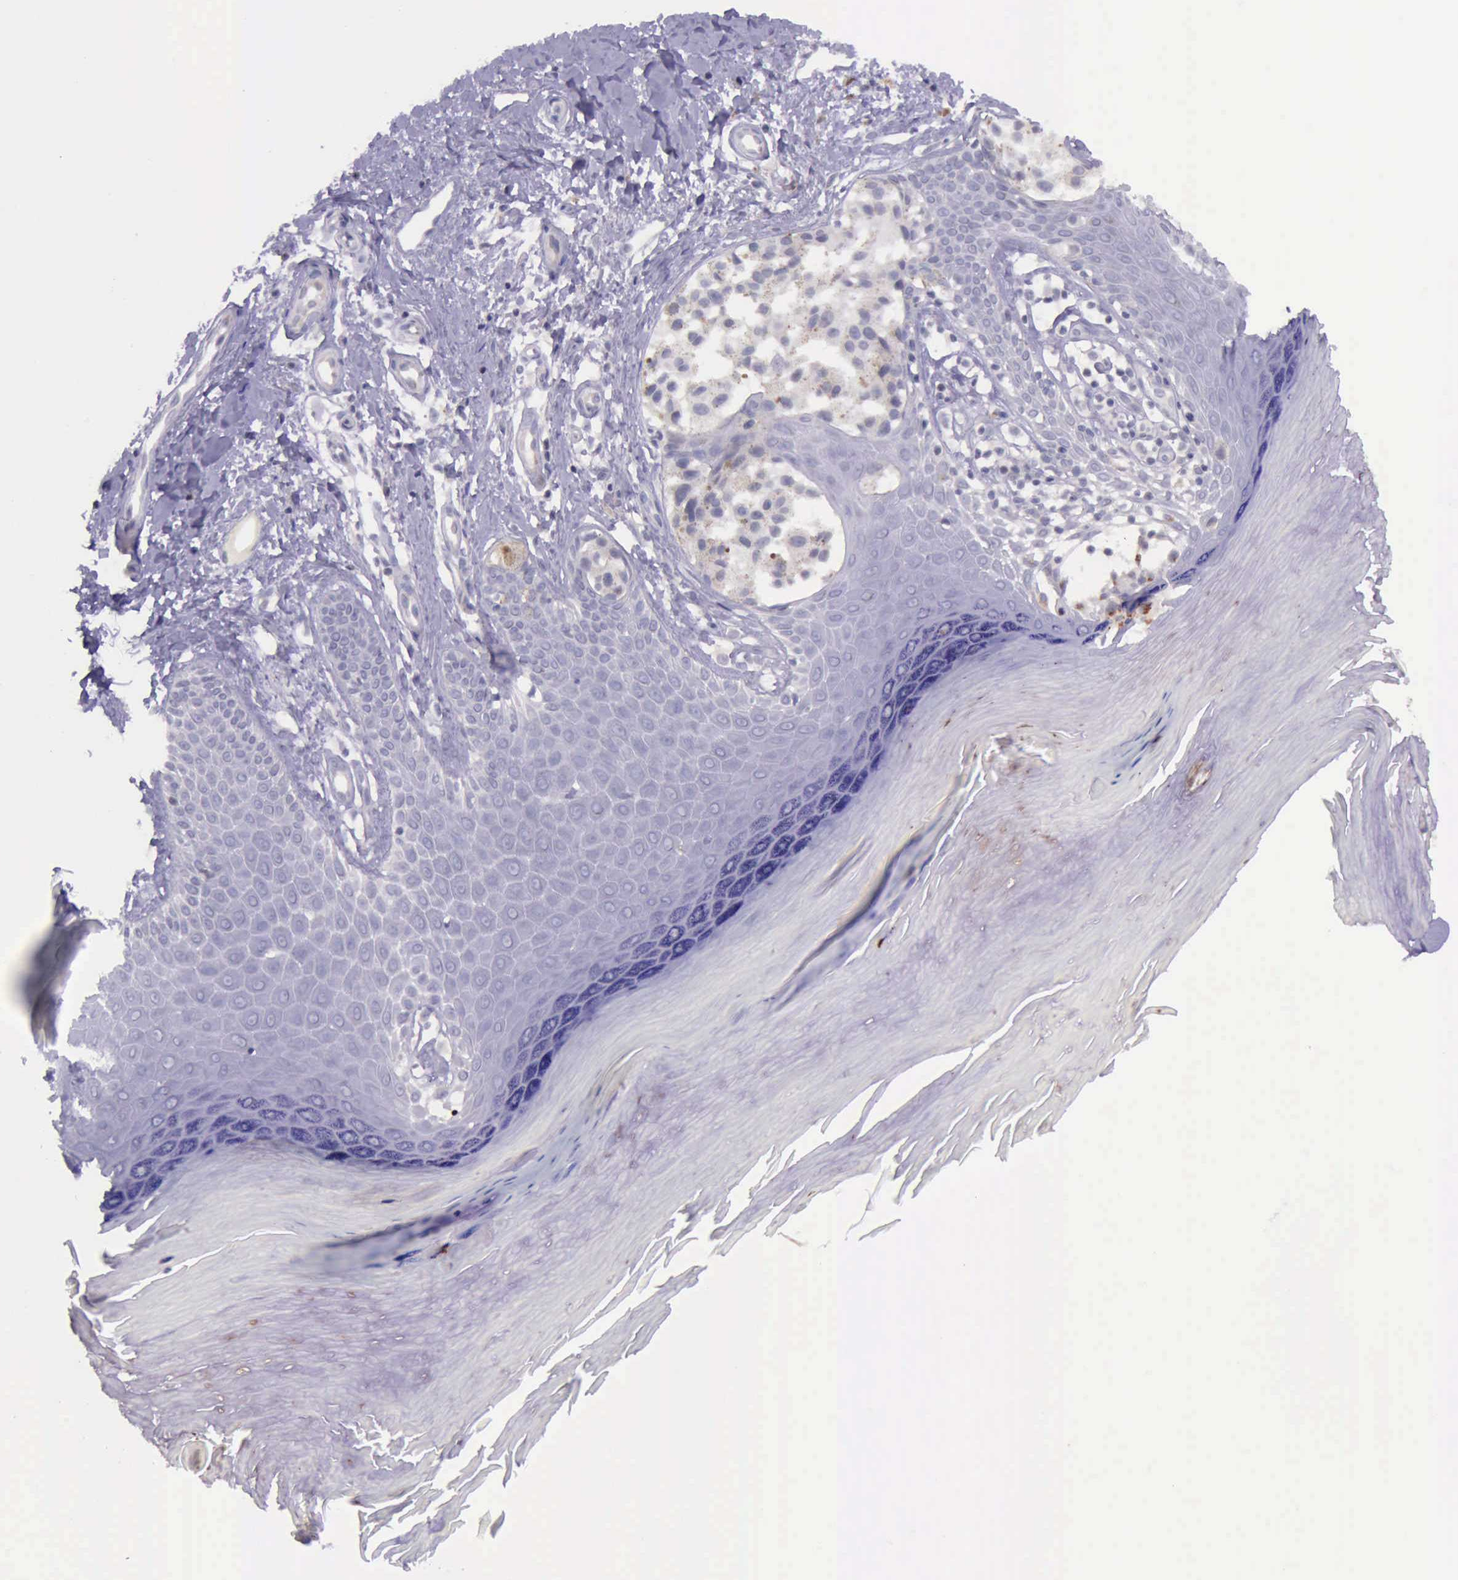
{"staining": {"intensity": "moderate", "quantity": "<25%", "location": "nuclear"}, "tissue": "melanoma", "cell_type": "Tumor cells", "image_type": "cancer", "snomed": [{"axis": "morphology", "description": "Malignant melanoma, NOS"}, {"axis": "topography", "description": "Skin"}], "caption": "Immunohistochemistry histopathology image of melanoma stained for a protein (brown), which reveals low levels of moderate nuclear expression in approximately <25% of tumor cells.", "gene": "PARP1", "patient": {"sex": "male", "age": 79}}